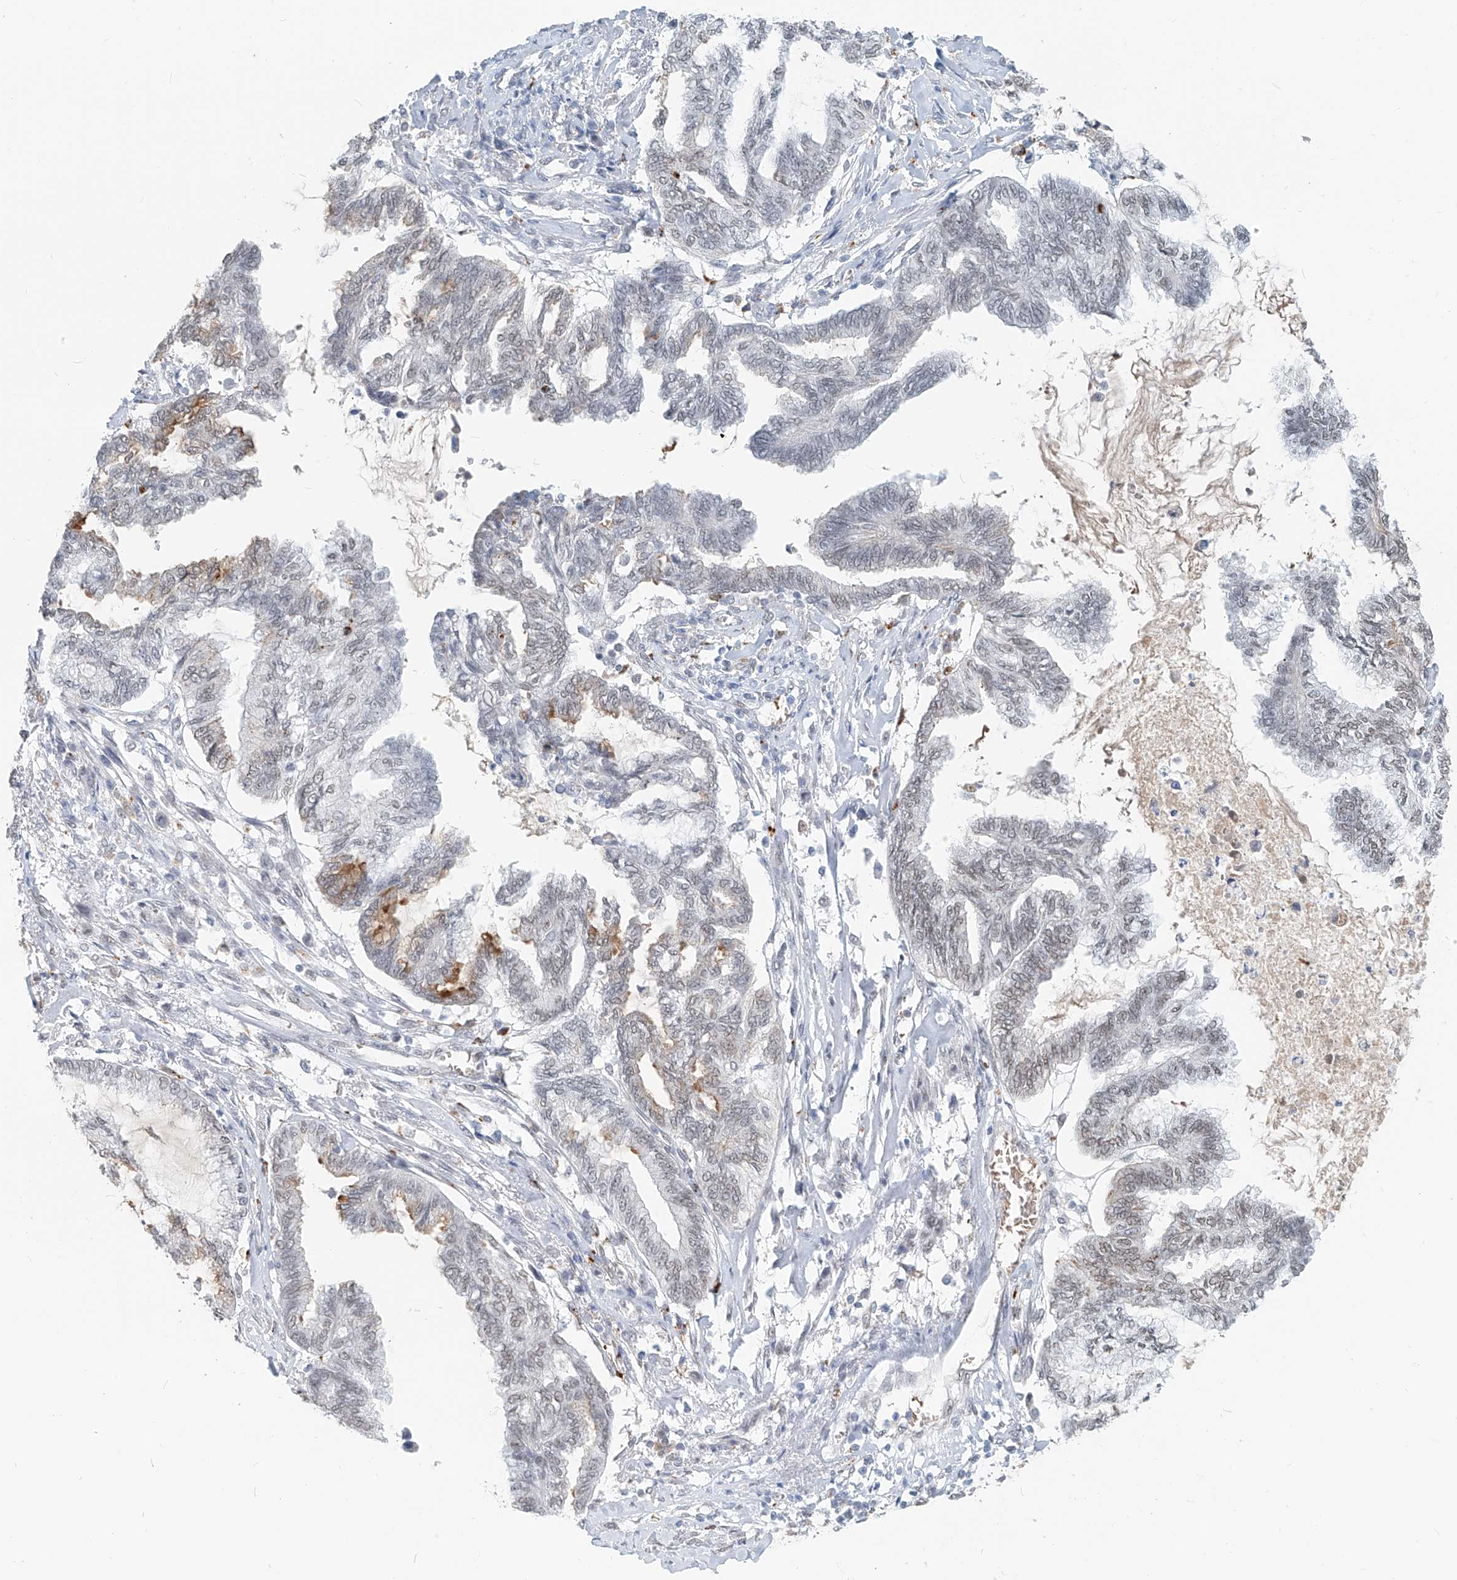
{"staining": {"intensity": "weak", "quantity": "25%-75%", "location": "nuclear"}, "tissue": "endometrial cancer", "cell_type": "Tumor cells", "image_type": "cancer", "snomed": [{"axis": "morphology", "description": "Adenocarcinoma, NOS"}, {"axis": "topography", "description": "Endometrium"}], "caption": "A high-resolution micrograph shows immunohistochemistry (IHC) staining of endometrial adenocarcinoma, which exhibits weak nuclear expression in approximately 25%-75% of tumor cells. Using DAB (3,3'-diaminobenzidine) (brown) and hematoxylin (blue) stains, captured at high magnification using brightfield microscopy.", "gene": "SASH1", "patient": {"sex": "female", "age": 86}}